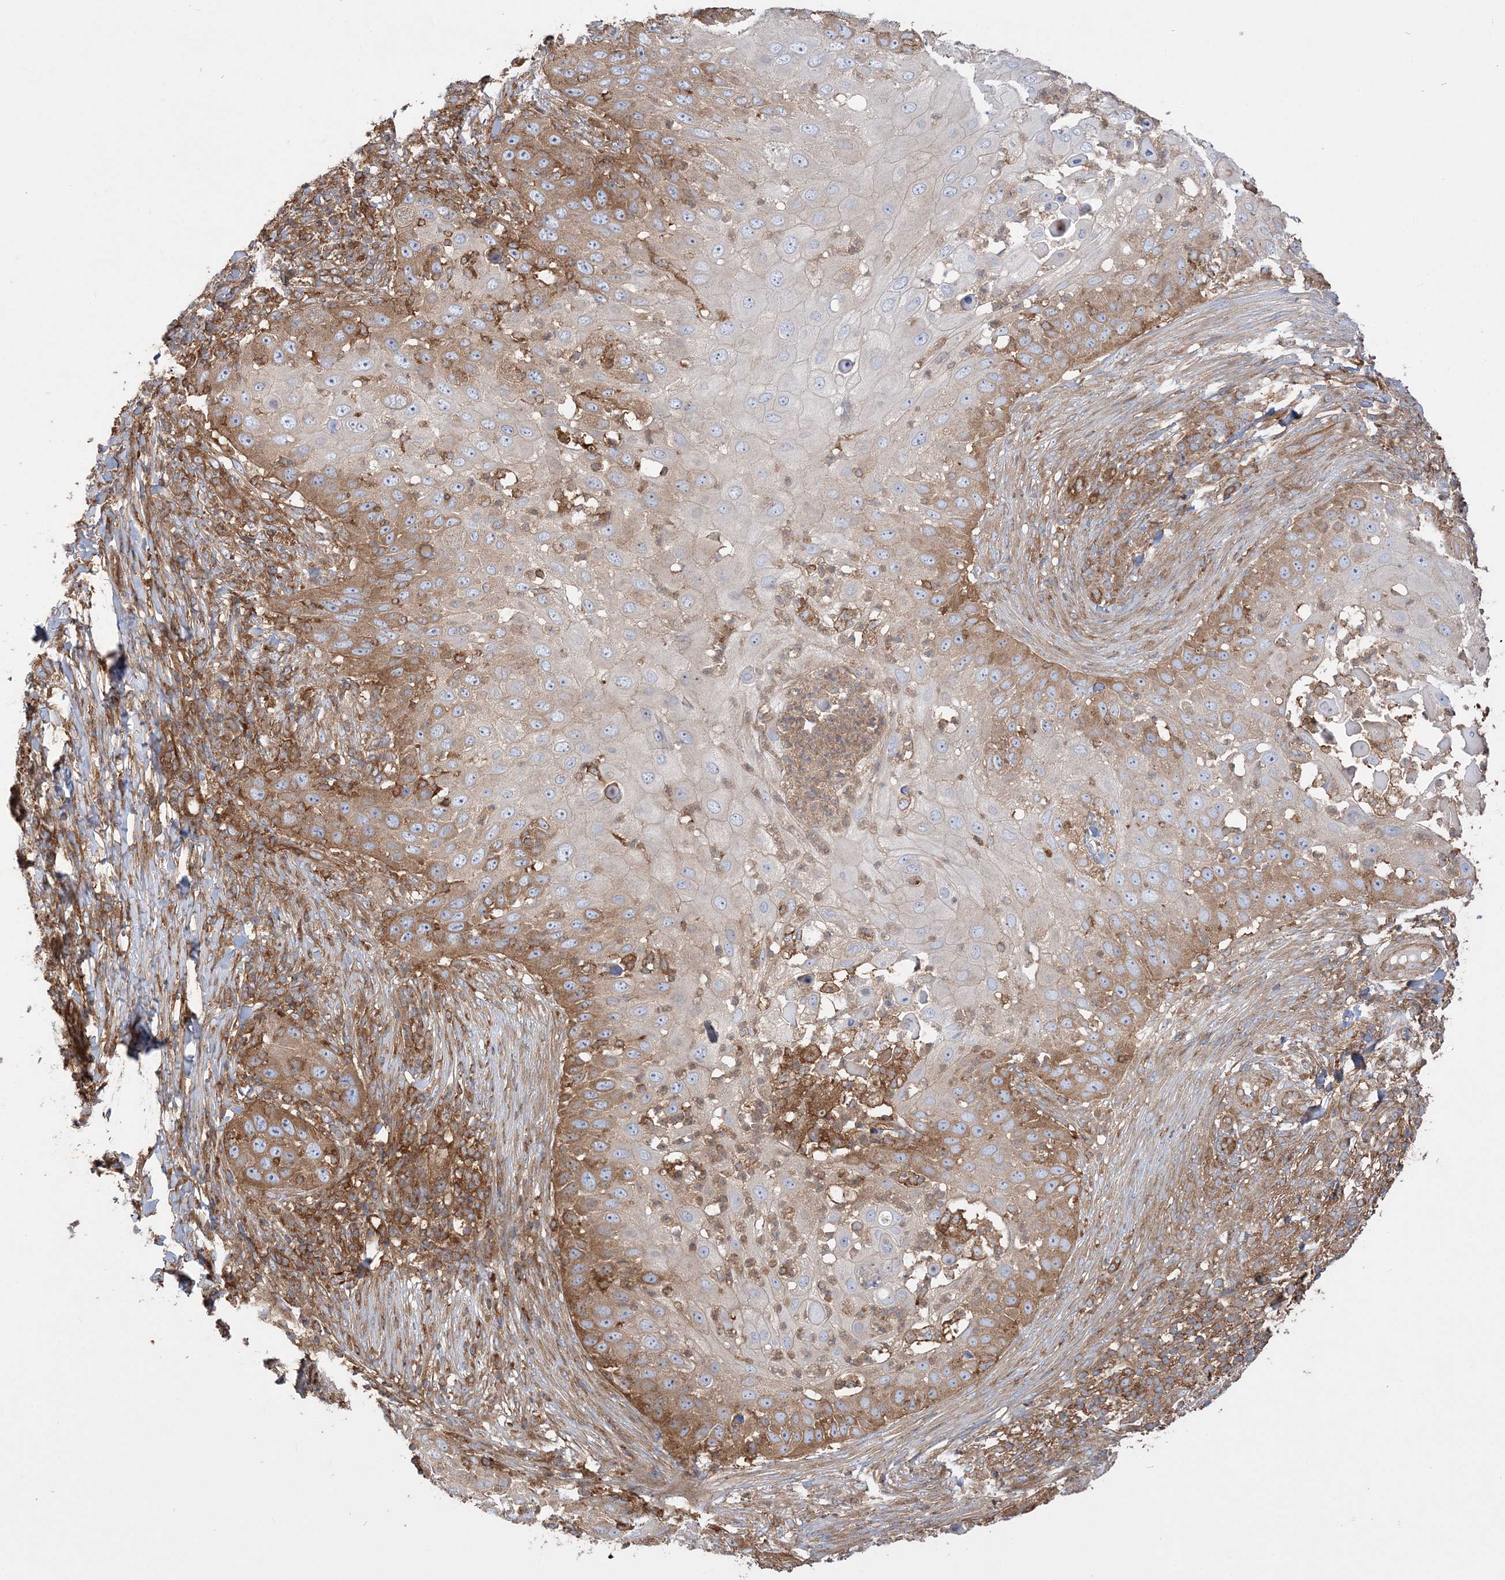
{"staining": {"intensity": "moderate", "quantity": "25%-75%", "location": "cytoplasmic/membranous"}, "tissue": "skin cancer", "cell_type": "Tumor cells", "image_type": "cancer", "snomed": [{"axis": "morphology", "description": "Squamous cell carcinoma, NOS"}, {"axis": "topography", "description": "Skin"}], "caption": "Skin squamous cell carcinoma stained with a protein marker reveals moderate staining in tumor cells.", "gene": "TBC1D5", "patient": {"sex": "female", "age": 44}}